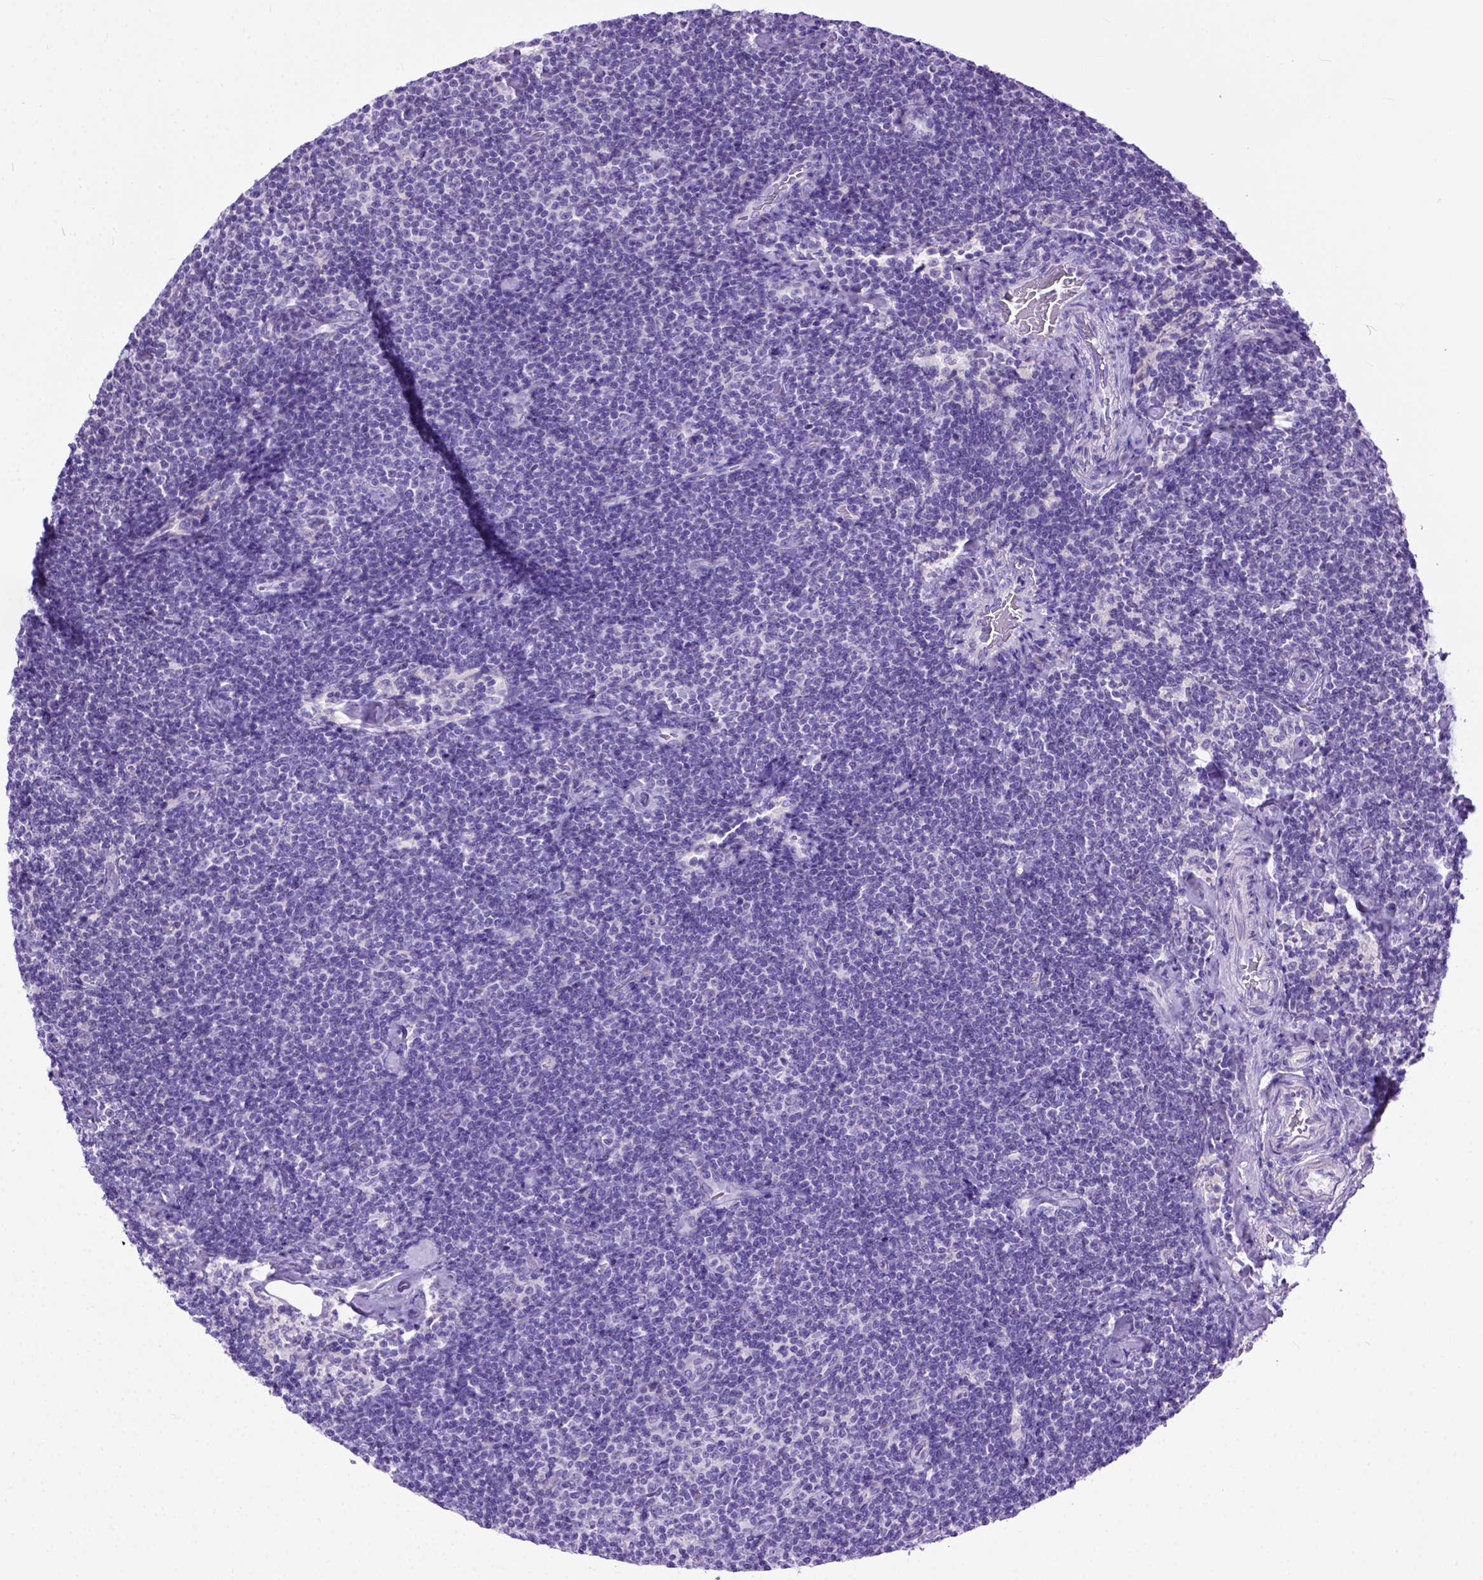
{"staining": {"intensity": "negative", "quantity": "none", "location": "none"}, "tissue": "lymphoma", "cell_type": "Tumor cells", "image_type": "cancer", "snomed": [{"axis": "morphology", "description": "Malignant lymphoma, non-Hodgkin's type, Low grade"}, {"axis": "topography", "description": "Lymph node"}], "caption": "Image shows no protein expression in tumor cells of low-grade malignant lymphoma, non-Hodgkin's type tissue. (Stains: DAB (3,3'-diaminobenzidine) immunohistochemistry (IHC) with hematoxylin counter stain, Microscopy: brightfield microscopy at high magnification).", "gene": "ODAD3", "patient": {"sex": "male", "age": 81}}